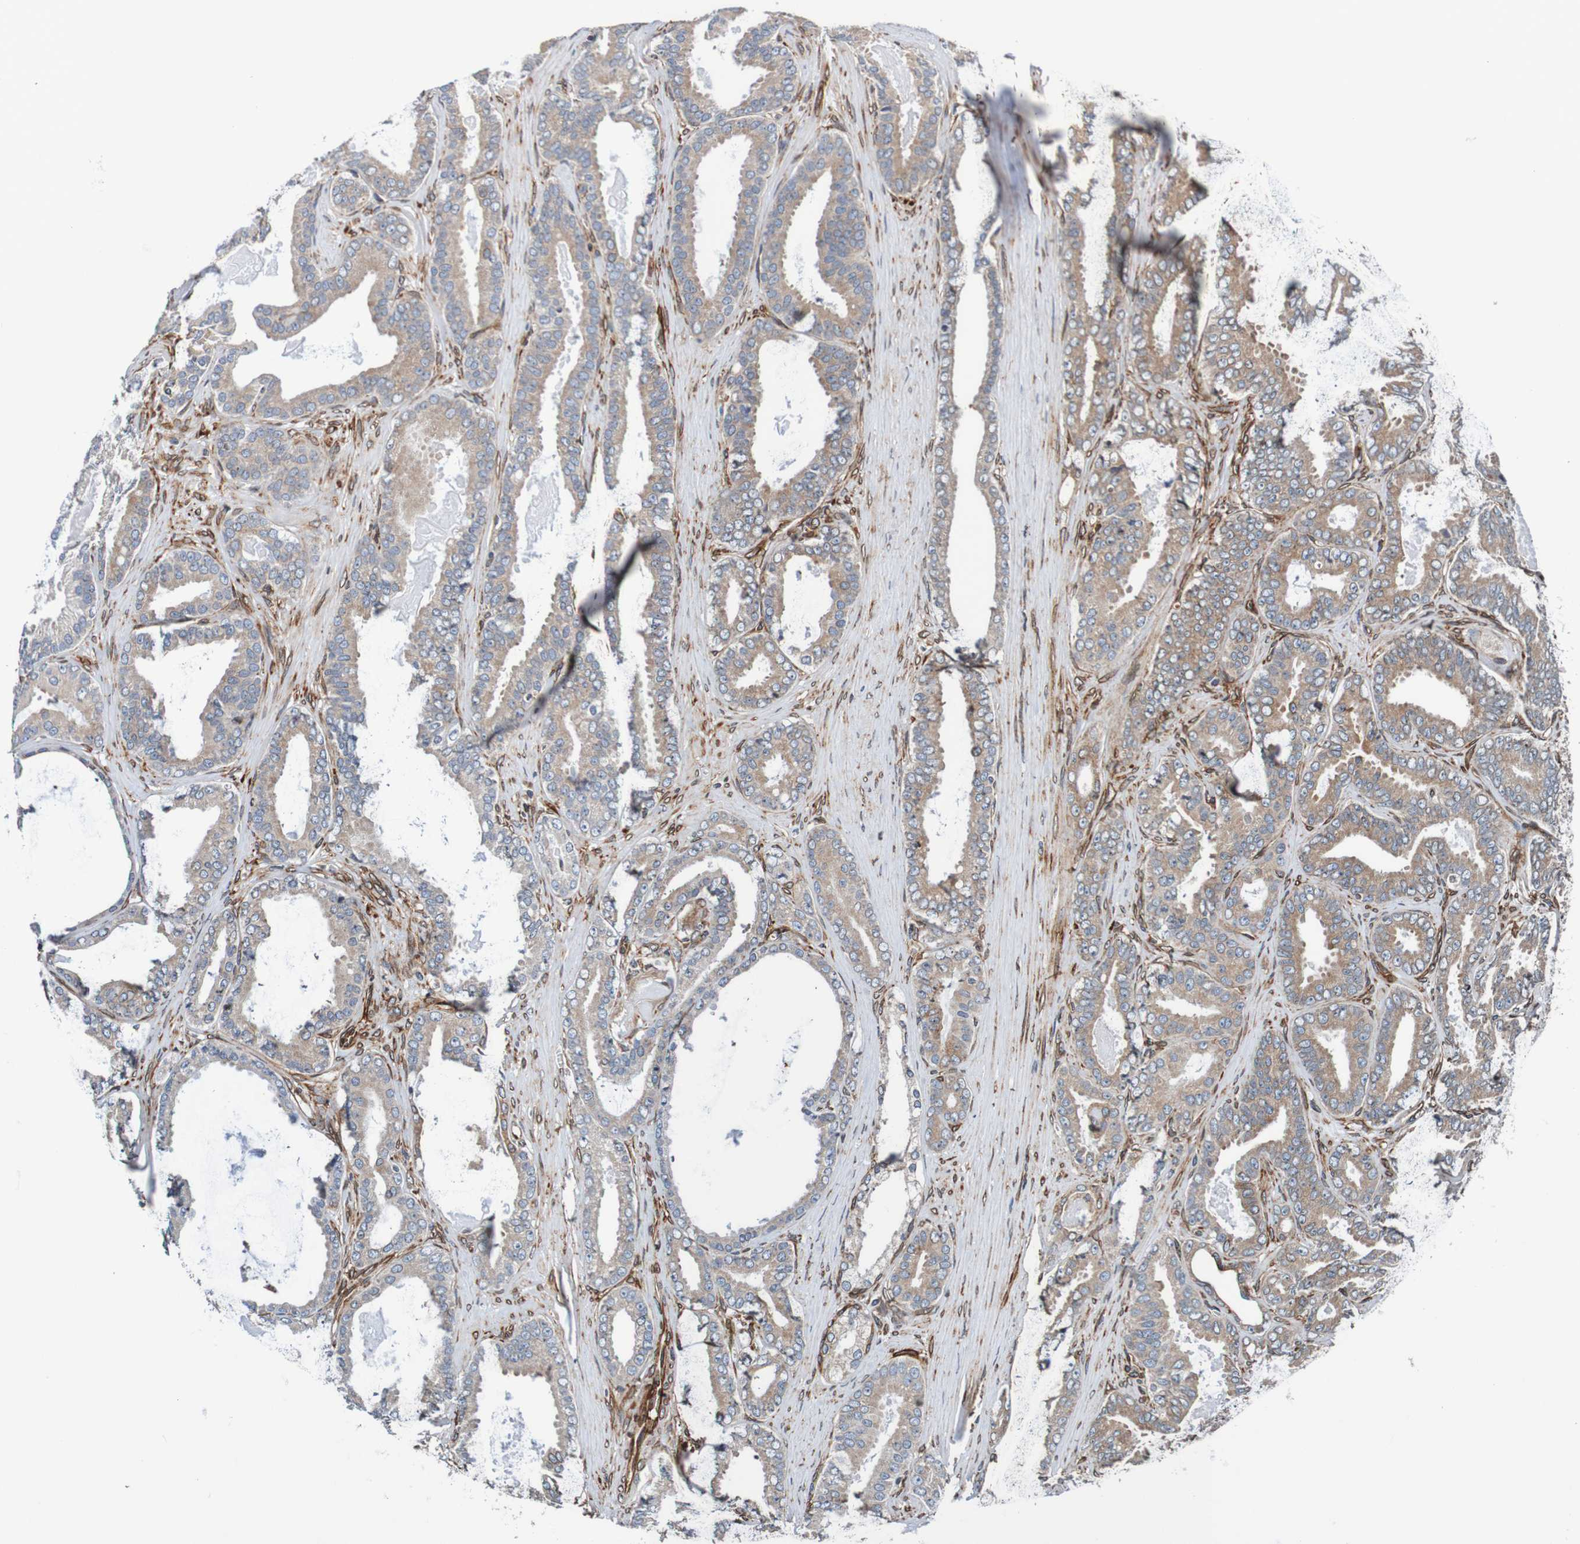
{"staining": {"intensity": "weak", "quantity": ">75%", "location": "cytoplasmic/membranous"}, "tissue": "prostate cancer", "cell_type": "Tumor cells", "image_type": "cancer", "snomed": [{"axis": "morphology", "description": "Adenocarcinoma, High grade"}, {"axis": "topography", "description": "Prostate"}], "caption": "This is an image of IHC staining of high-grade adenocarcinoma (prostate), which shows weak staining in the cytoplasmic/membranous of tumor cells.", "gene": "TMEM109", "patient": {"sex": "male", "age": 60}}